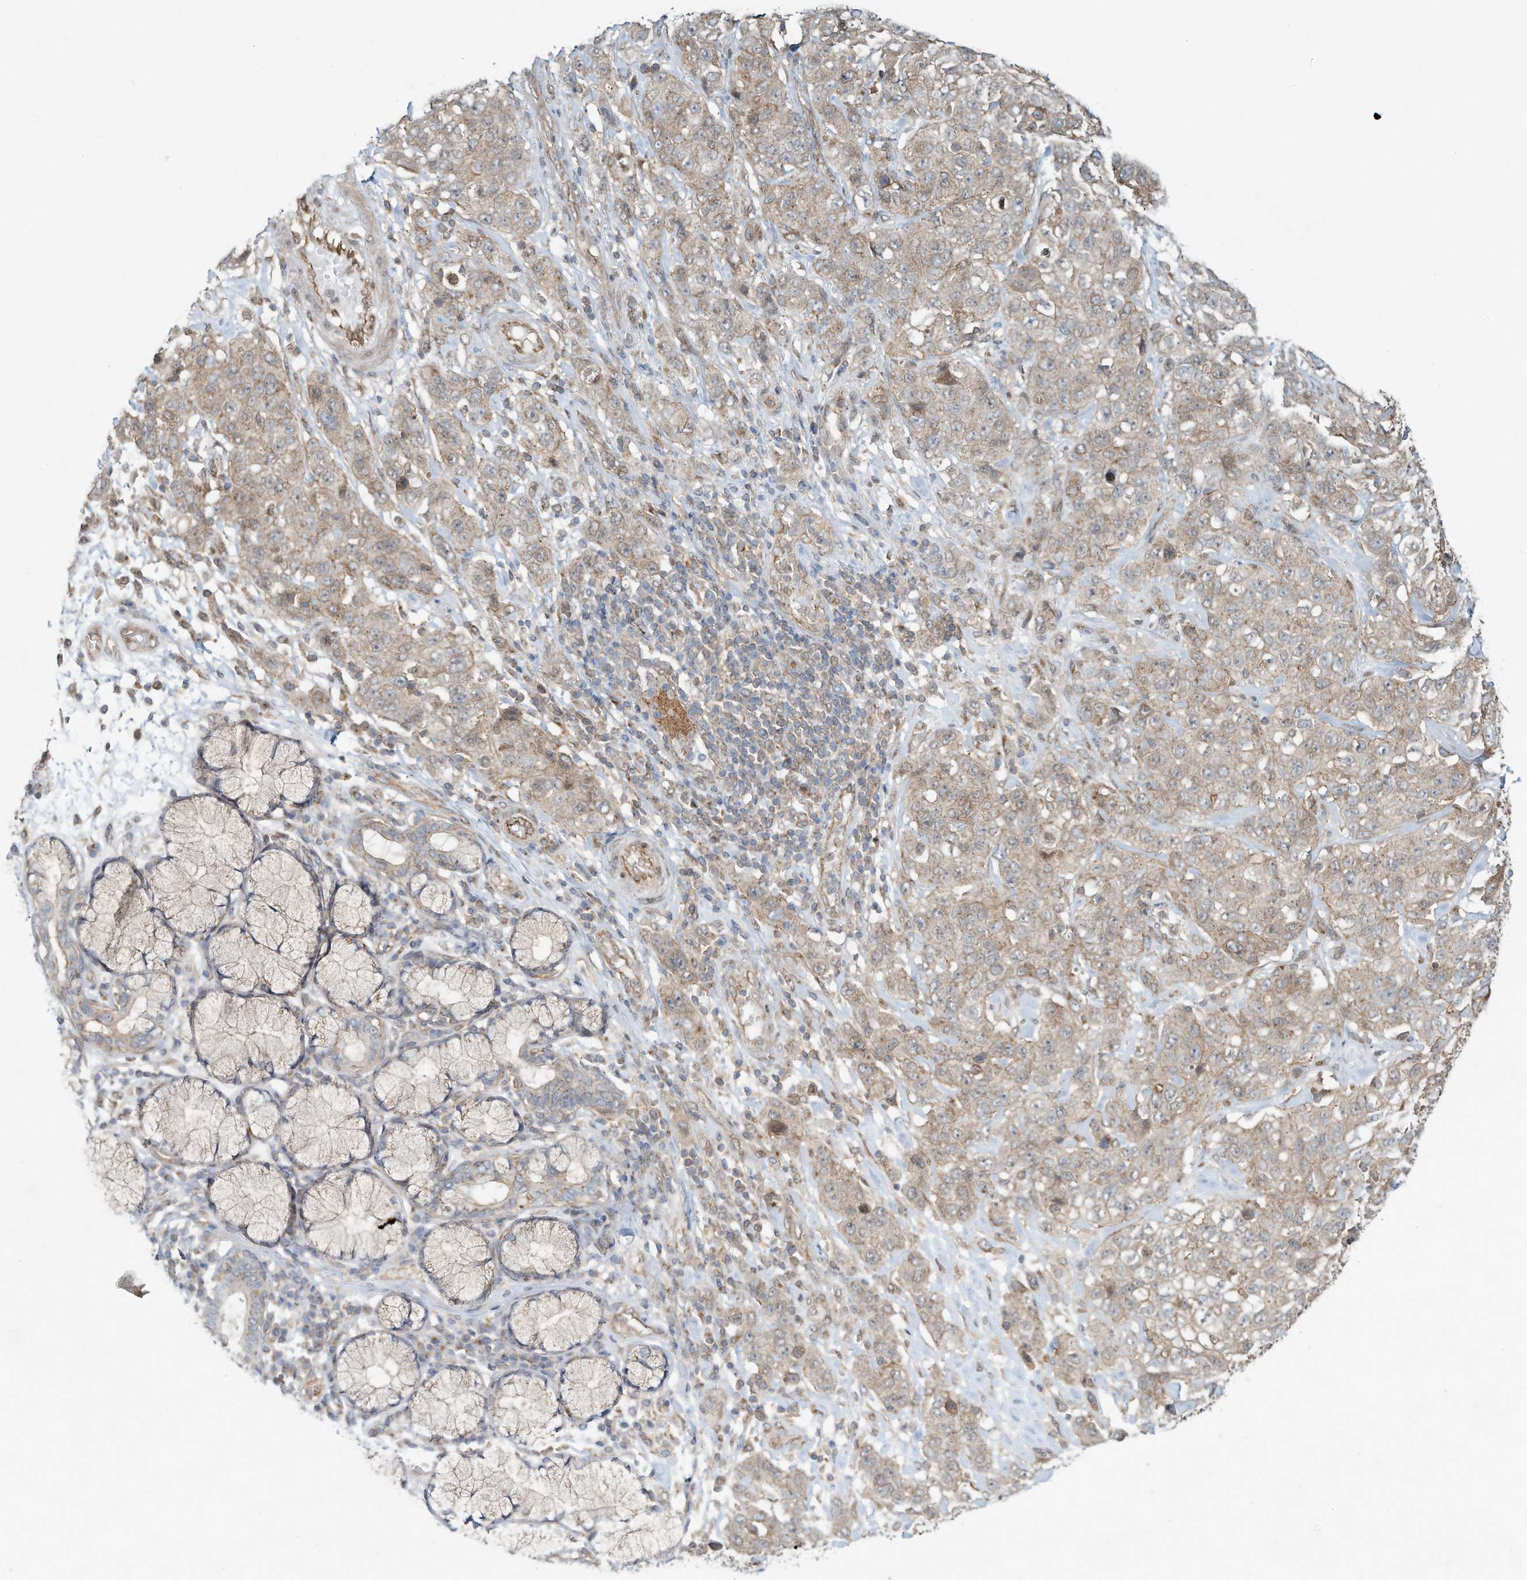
{"staining": {"intensity": "weak", "quantity": ">75%", "location": "cytoplasmic/membranous"}, "tissue": "stomach cancer", "cell_type": "Tumor cells", "image_type": "cancer", "snomed": [{"axis": "morphology", "description": "Adenocarcinoma, NOS"}, {"axis": "topography", "description": "Stomach"}], "caption": "Tumor cells reveal low levels of weak cytoplasmic/membranous positivity in approximately >75% of cells in human adenocarcinoma (stomach).", "gene": "CUX1", "patient": {"sex": "male", "age": 48}}